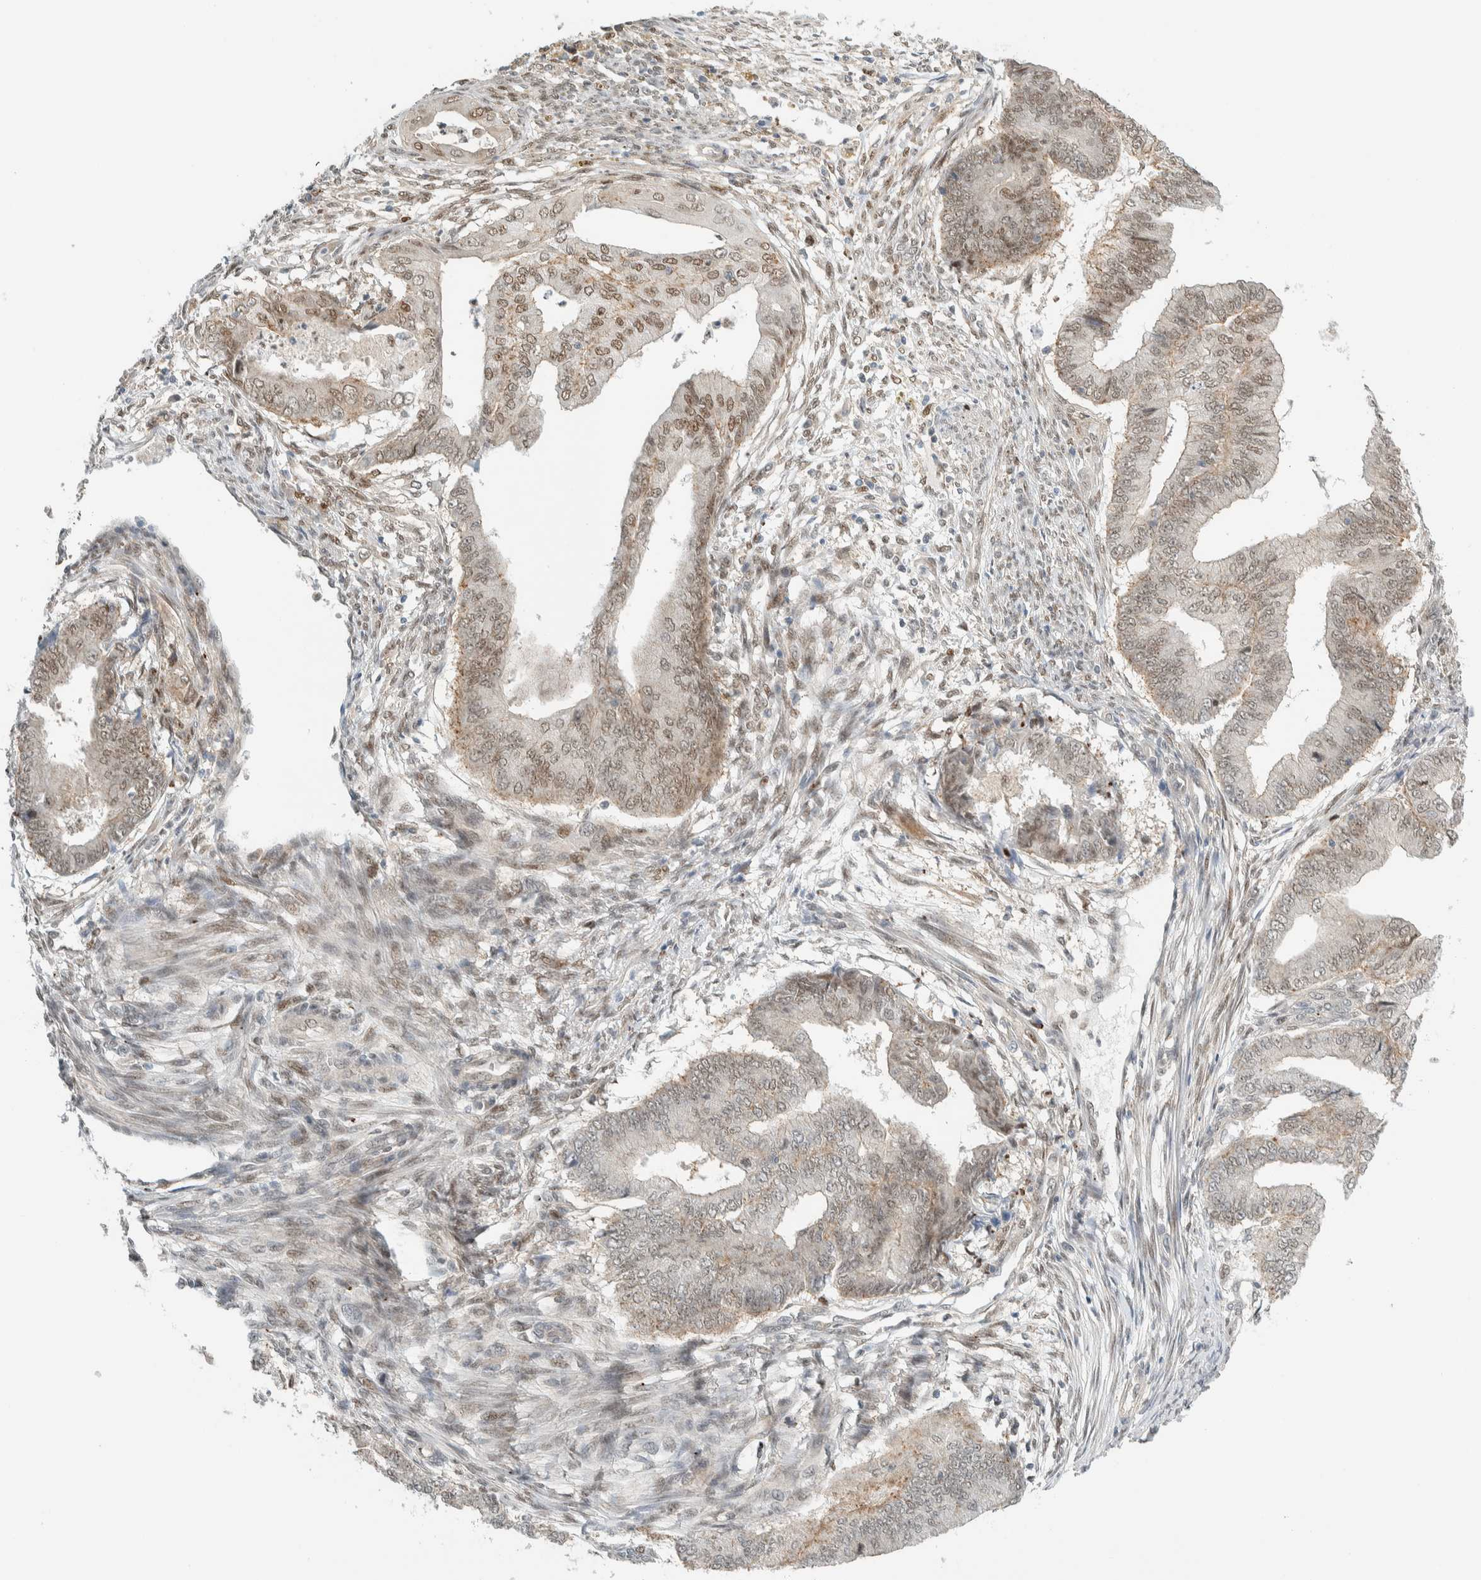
{"staining": {"intensity": "weak", "quantity": ">75%", "location": "cytoplasmic/membranous,nuclear"}, "tissue": "endometrial cancer", "cell_type": "Tumor cells", "image_type": "cancer", "snomed": [{"axis": "morphology", "description": "Polyp, NOS"}, {"axis": "morphology", "description": "Adenocarcinoma, NOS"}, {"axis": "morphology", "description": "Adenoma, NOS"}, {"axis": "topography", "description": "Endometrium"}], "caption": "This photomicrograph reveals immunohistochemistry staining of adenocarcinoma (endometrial), with low weak cytoplasmic/membranous and nuclear positivity in about >75% of tumor cells.", "gene": "TFE3", "patient": {"sex": "female", "age": 79}}